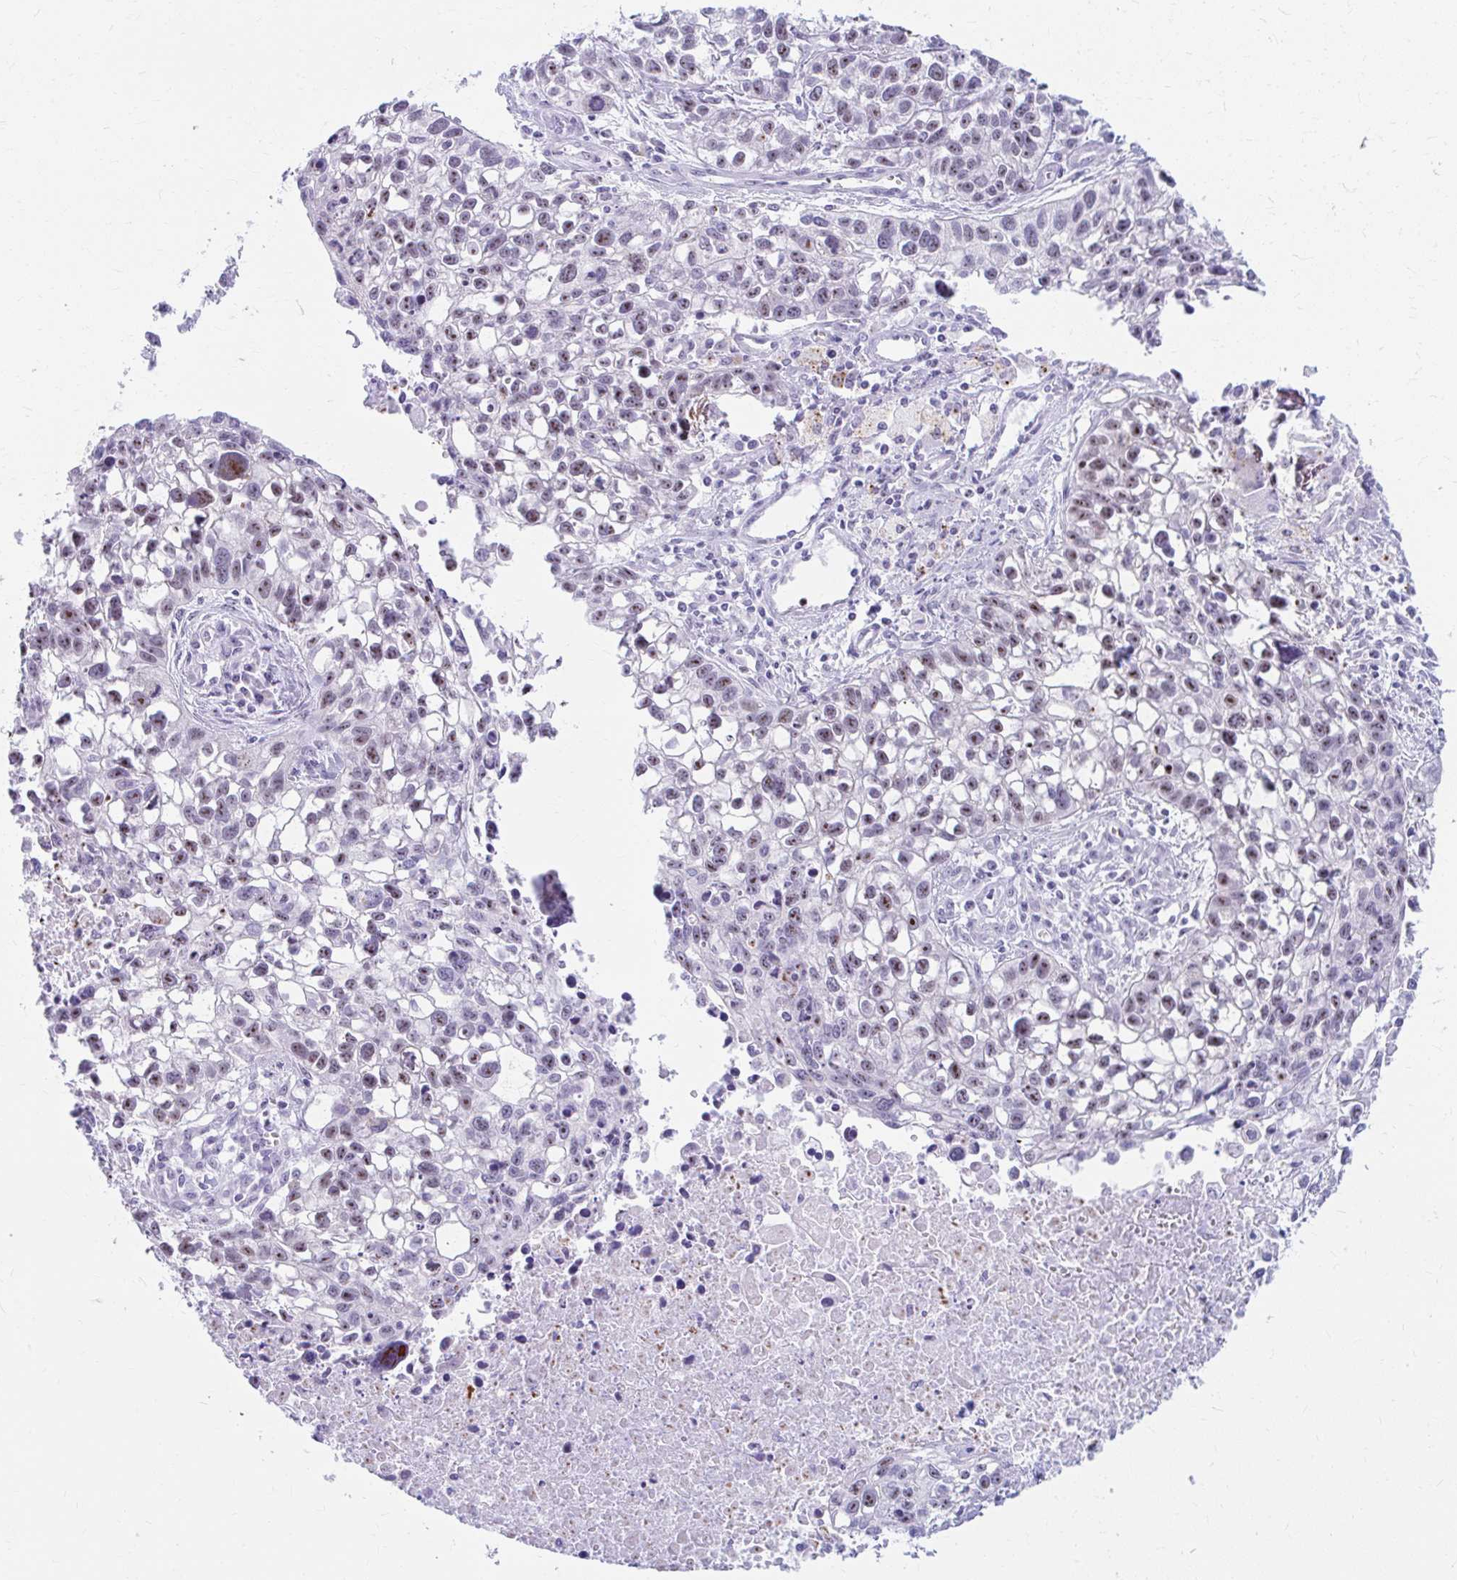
{"staining": {"intensity": "moderate", "quantity": ">75%", "location": "nuclear"}, "tissue": "lung cancer", "cell_type": "Tumor cells", "image_type": "cancer", "snomed": [{"axis": "morphology", "description": "Squamous cell carcinoma, NOS"}, {"axis": "topography", "description": "Lung"}], "caption": "Protein analysis of lung cancer tissue demonstrates moderate nuclear positivity in about >75% of tumor cells.", "gene": "FTSJ3", "patient": {"sex": "male", "age": 74}}